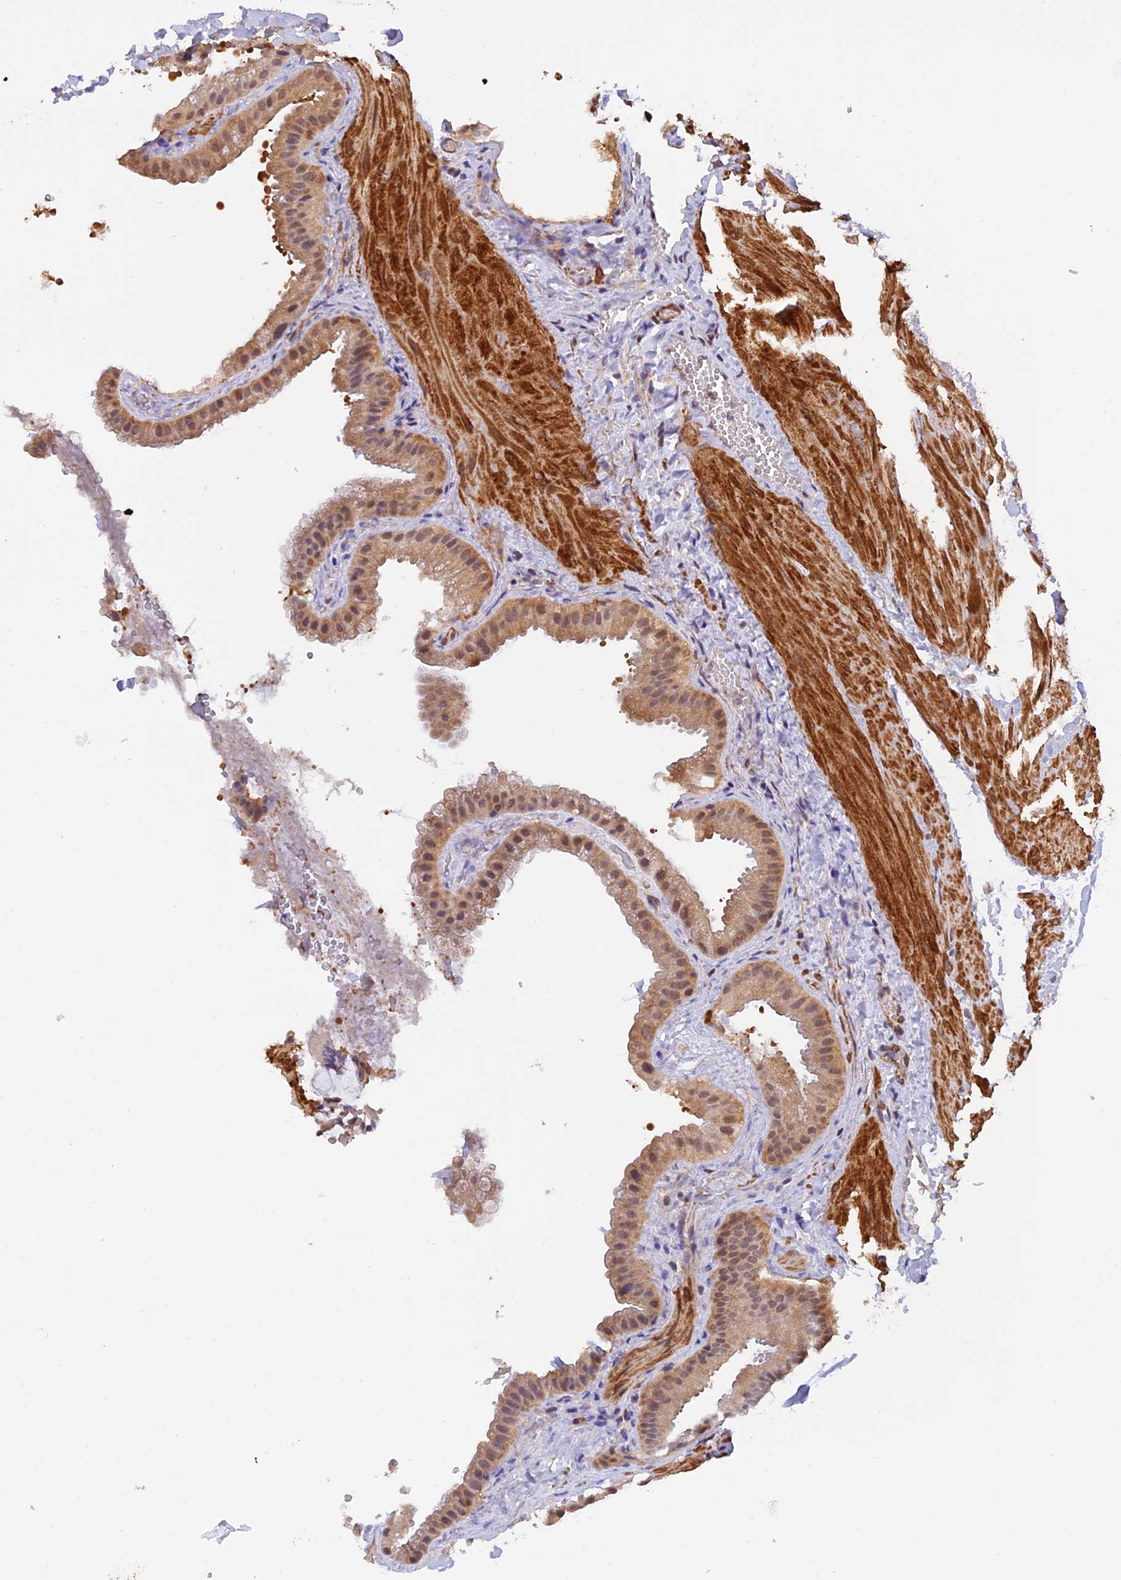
{"staining": {"intensity": "moderate", "quantity": ">75%", "location": "cytoplasmic/membranous,nuclear"}, "tissue": "gallbladder", "cell_type": "Glandular cells", "image_type": "normal", "snomed": [{"axis": "morphology", "description": "Normal tissue, NOS"}, {"axis": "topography", "description": "Gallbladder"}], "caption": "Gallbladder stained for a protein shows moderate cytoplasmic/membranous,nuclear positivity in glandular cells. The staining is performed using DAB brown chromogen to label protein expression. The nuclei are counter-stained blue using hematoxylin.", "gene": "PSMB3", "patient": {"sex": "male", "age": 55}}